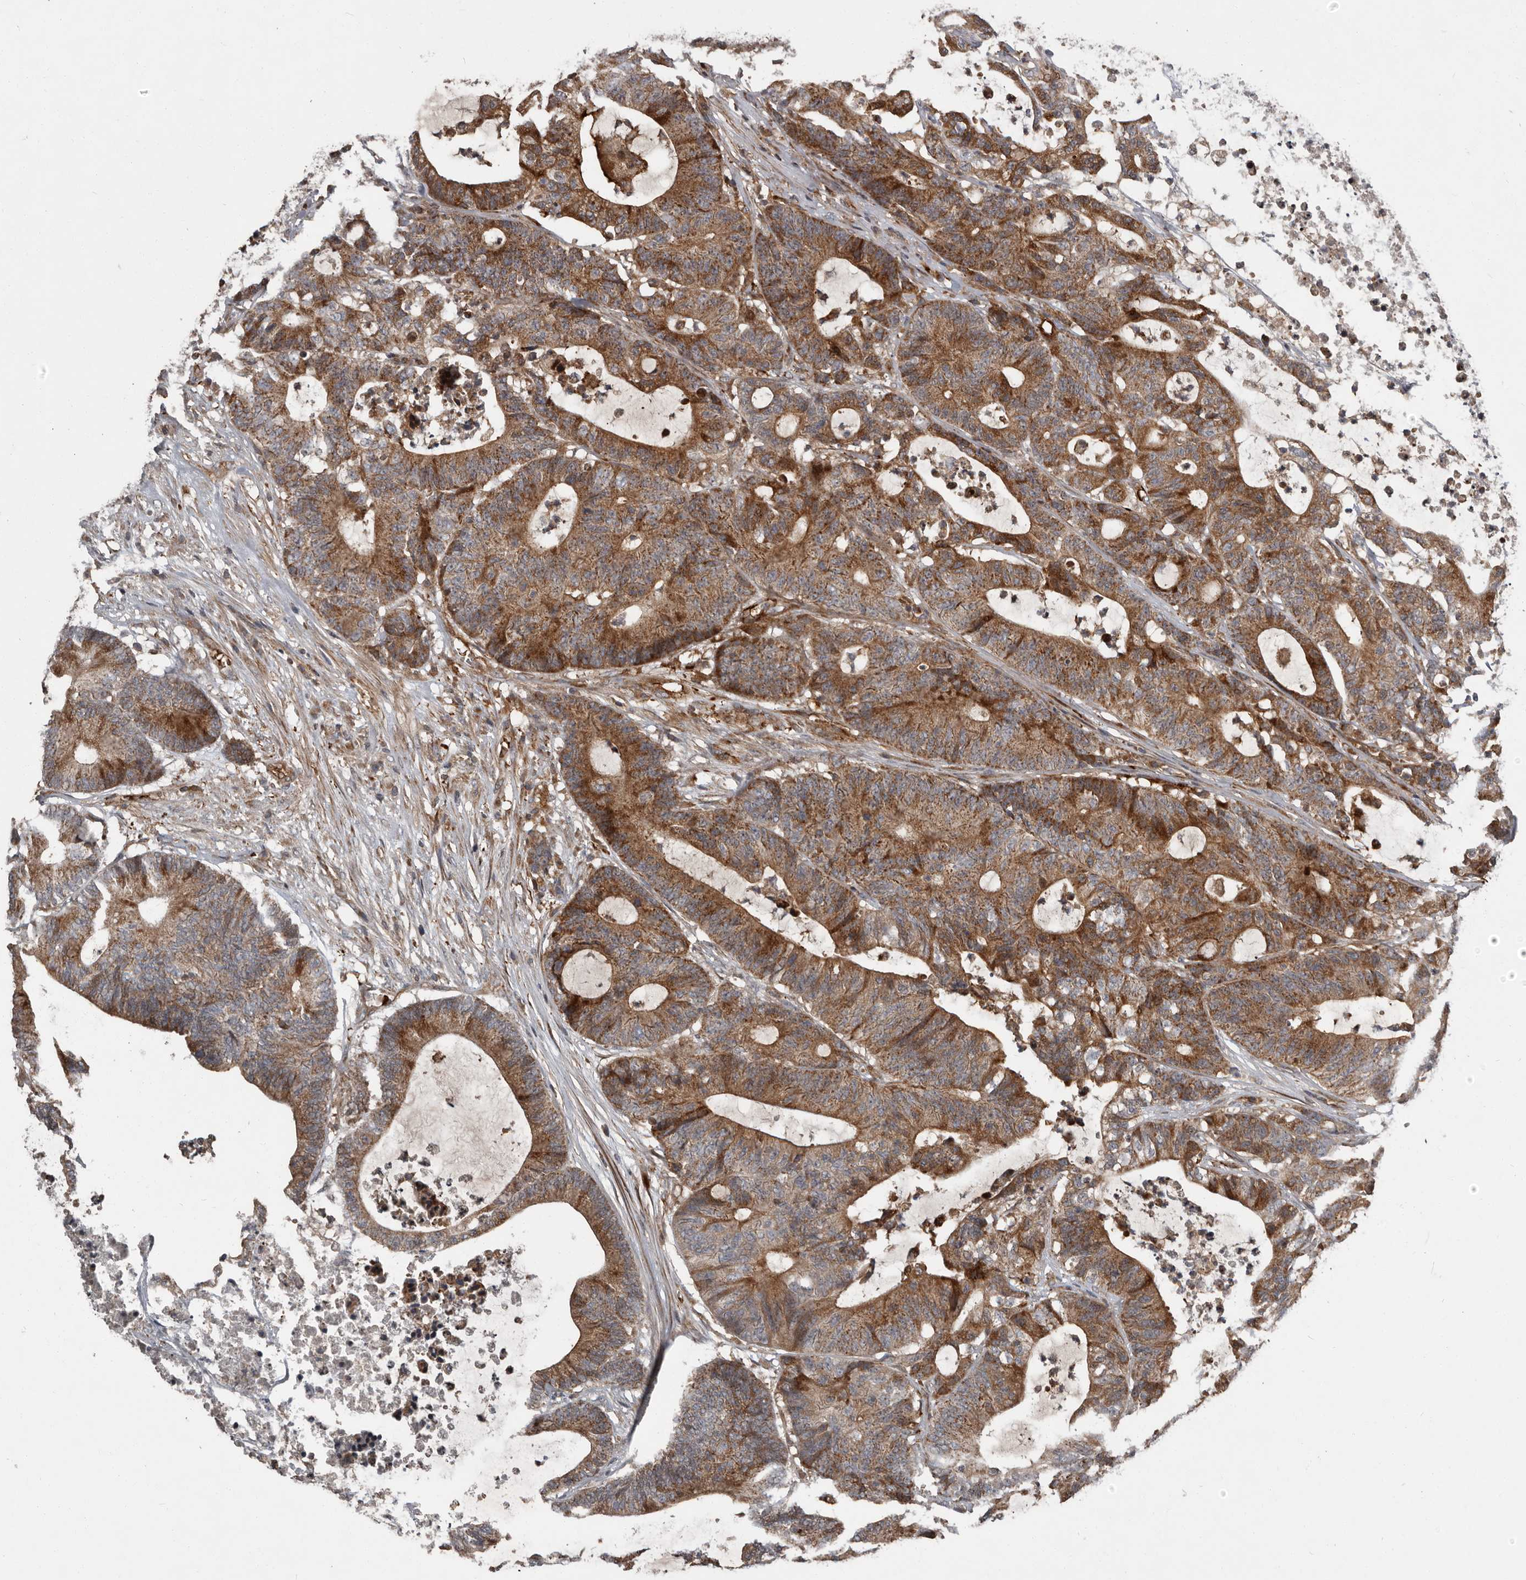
{"staining": {"intensity": "strong", "quantity": ">75%", "location": "cytoplasmic/membranous"}, "tissue": "colorectal cancer", "cell_type": "Tumor cells", "image_type": "cancer", "snomed": [{"axis": "morphology", "description": "Adenocarcinoma, NOS"}, {"axis": "topography", "description": "Colon"}], "caption": "Brown immunohistochemical staining in adenocarcinoma (colorectal) demonstrates strong cytoplasmic/membranous staining in approximately >75% of tumor cells.", "gene": "FBXO31", "patient": {"sex": "female", "age": 84}}